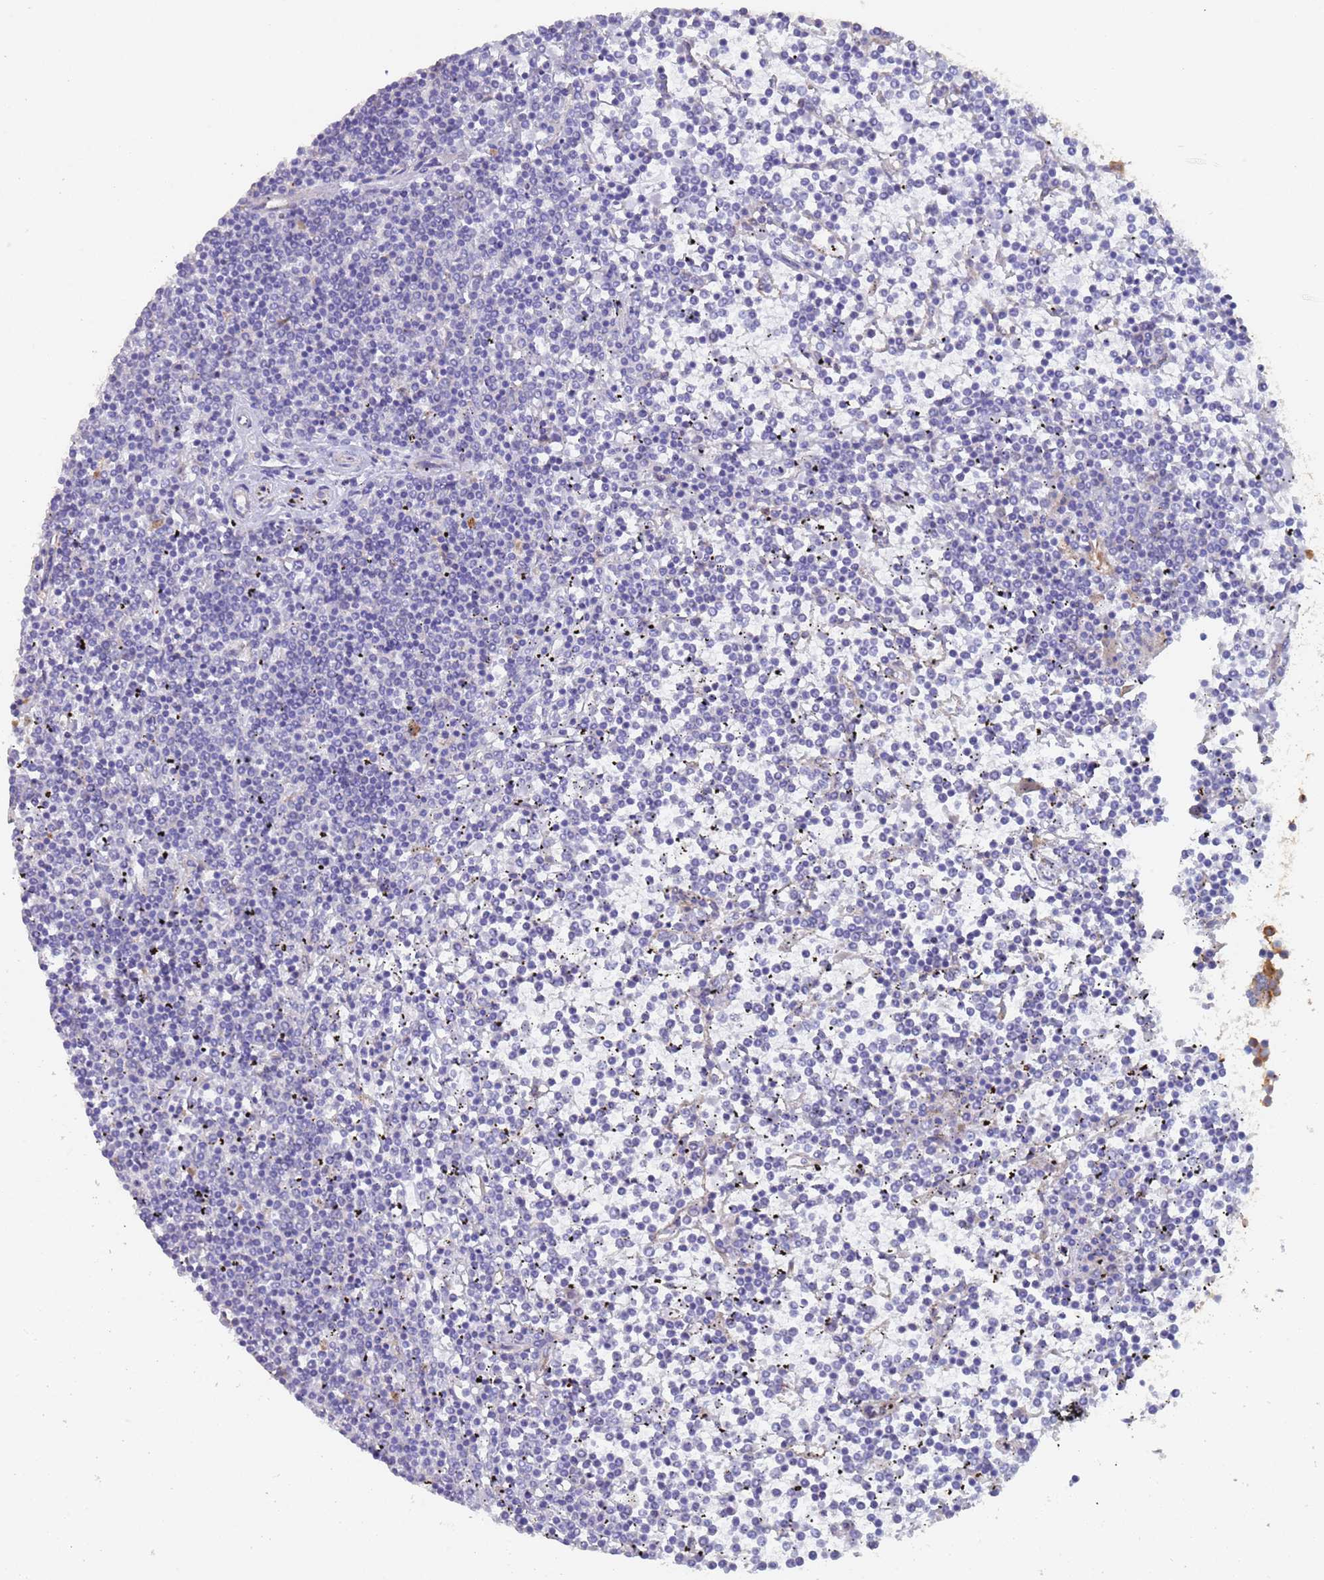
{"staining": {"intensity": "negative", "quantity": "none", "location": "none"}, "tissue": "lymphoma", "cell_type": "Tumor cells", "image_type": "cancer", "snomed": [{"axis": "morphology", "description": "Malignant lymphoma, non-Hodgkin's type, Low grade"}, {"axis": "topography", "description": "Spleen"}], "caption": "Immunohistochemistry (IHC) histopathology image of neoplastic tissue: lymphoma stained with DAB (3,3'-diaminobenzidine) reveals no significant protein positivity in tumor cells.", "gene": "ZNF844", "patient": {"sex": "female", "age": 19}}